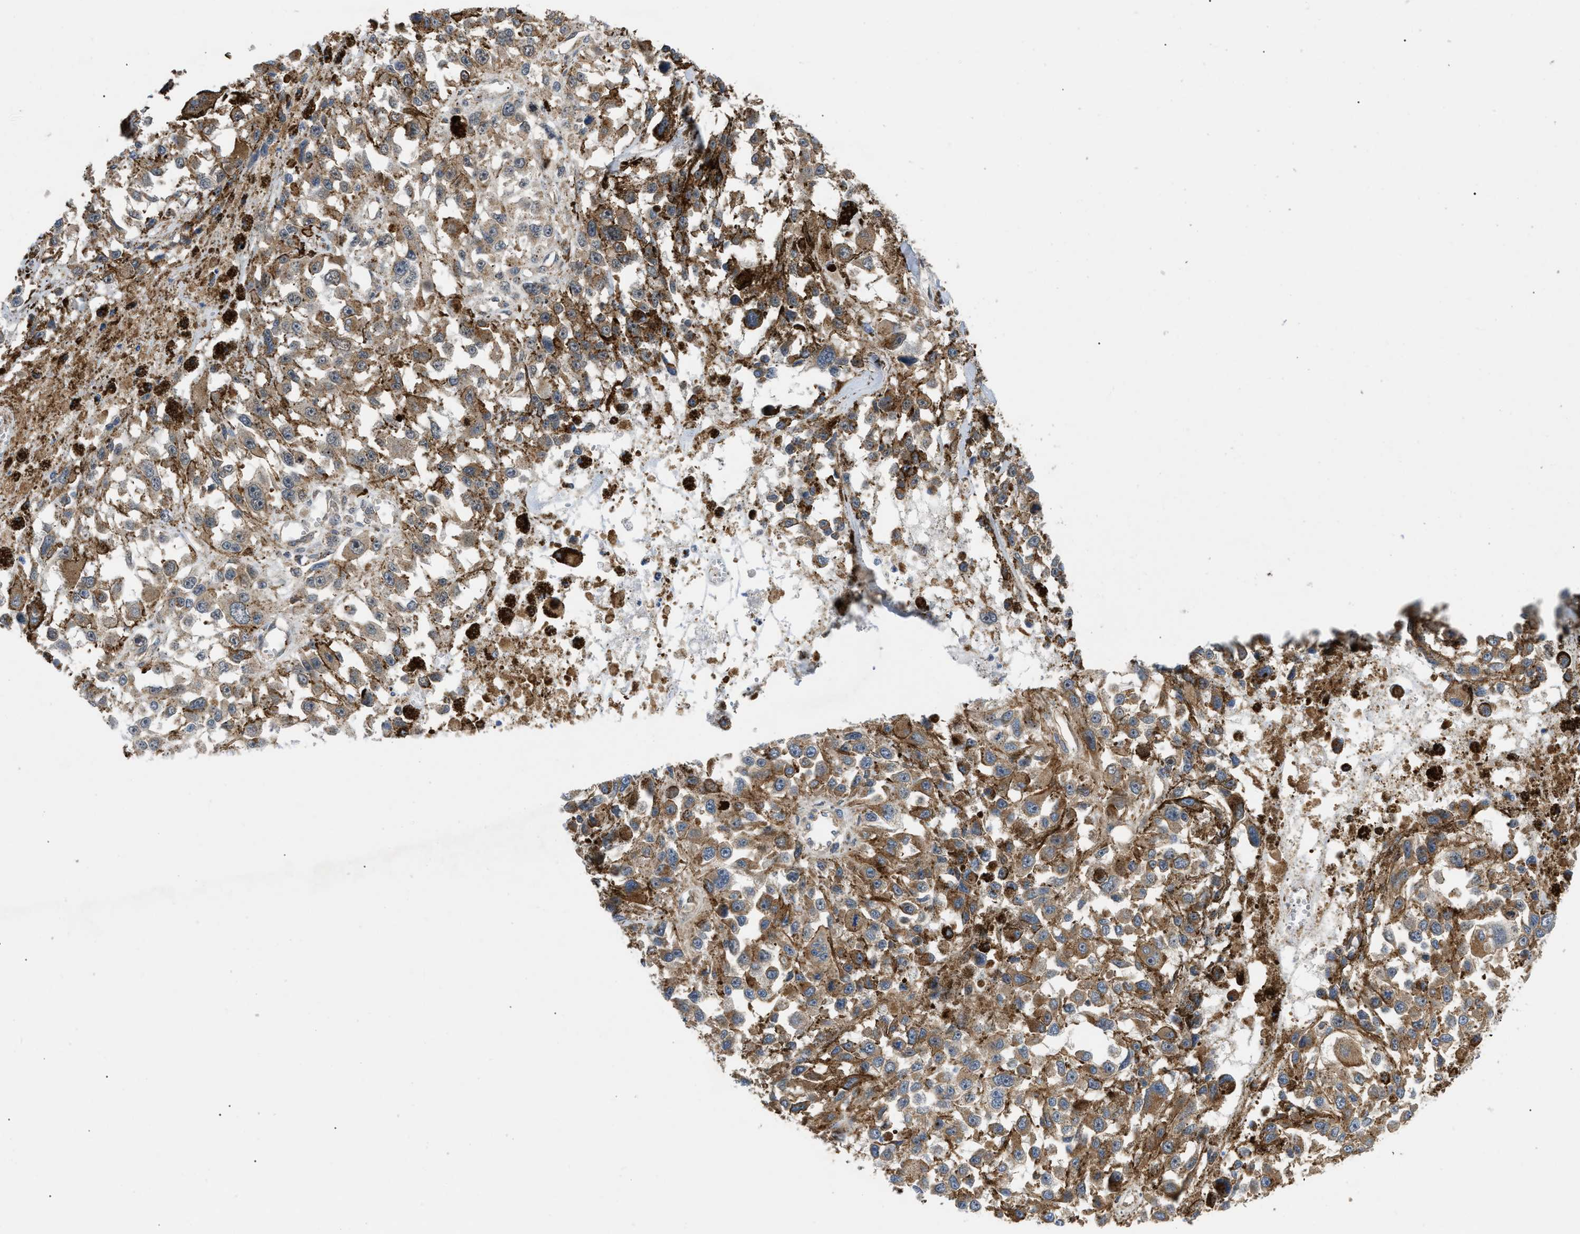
{"staining": {"intensity": "moderate", "quantity": ">75%", "location": "cytoplasmic/membranous"}, "tissue": "melanoma", "cell_type": "Tumor cells", "image_type": "cancer", "snomed": [{"axis": "morphology", "description": "Malignant melanoma, Metastatic site"}, {"axis": "topography", "description": "Lymph node"}], "caption": "Malignant melanoma (metastatic site) stained for a protein (brown) demonstrates moderate cytoplasmic/membranous positive staining in about >75% of tumor cells.", "gene": "ZBTB11", "patient": {"sex": "male", "age": 59}}